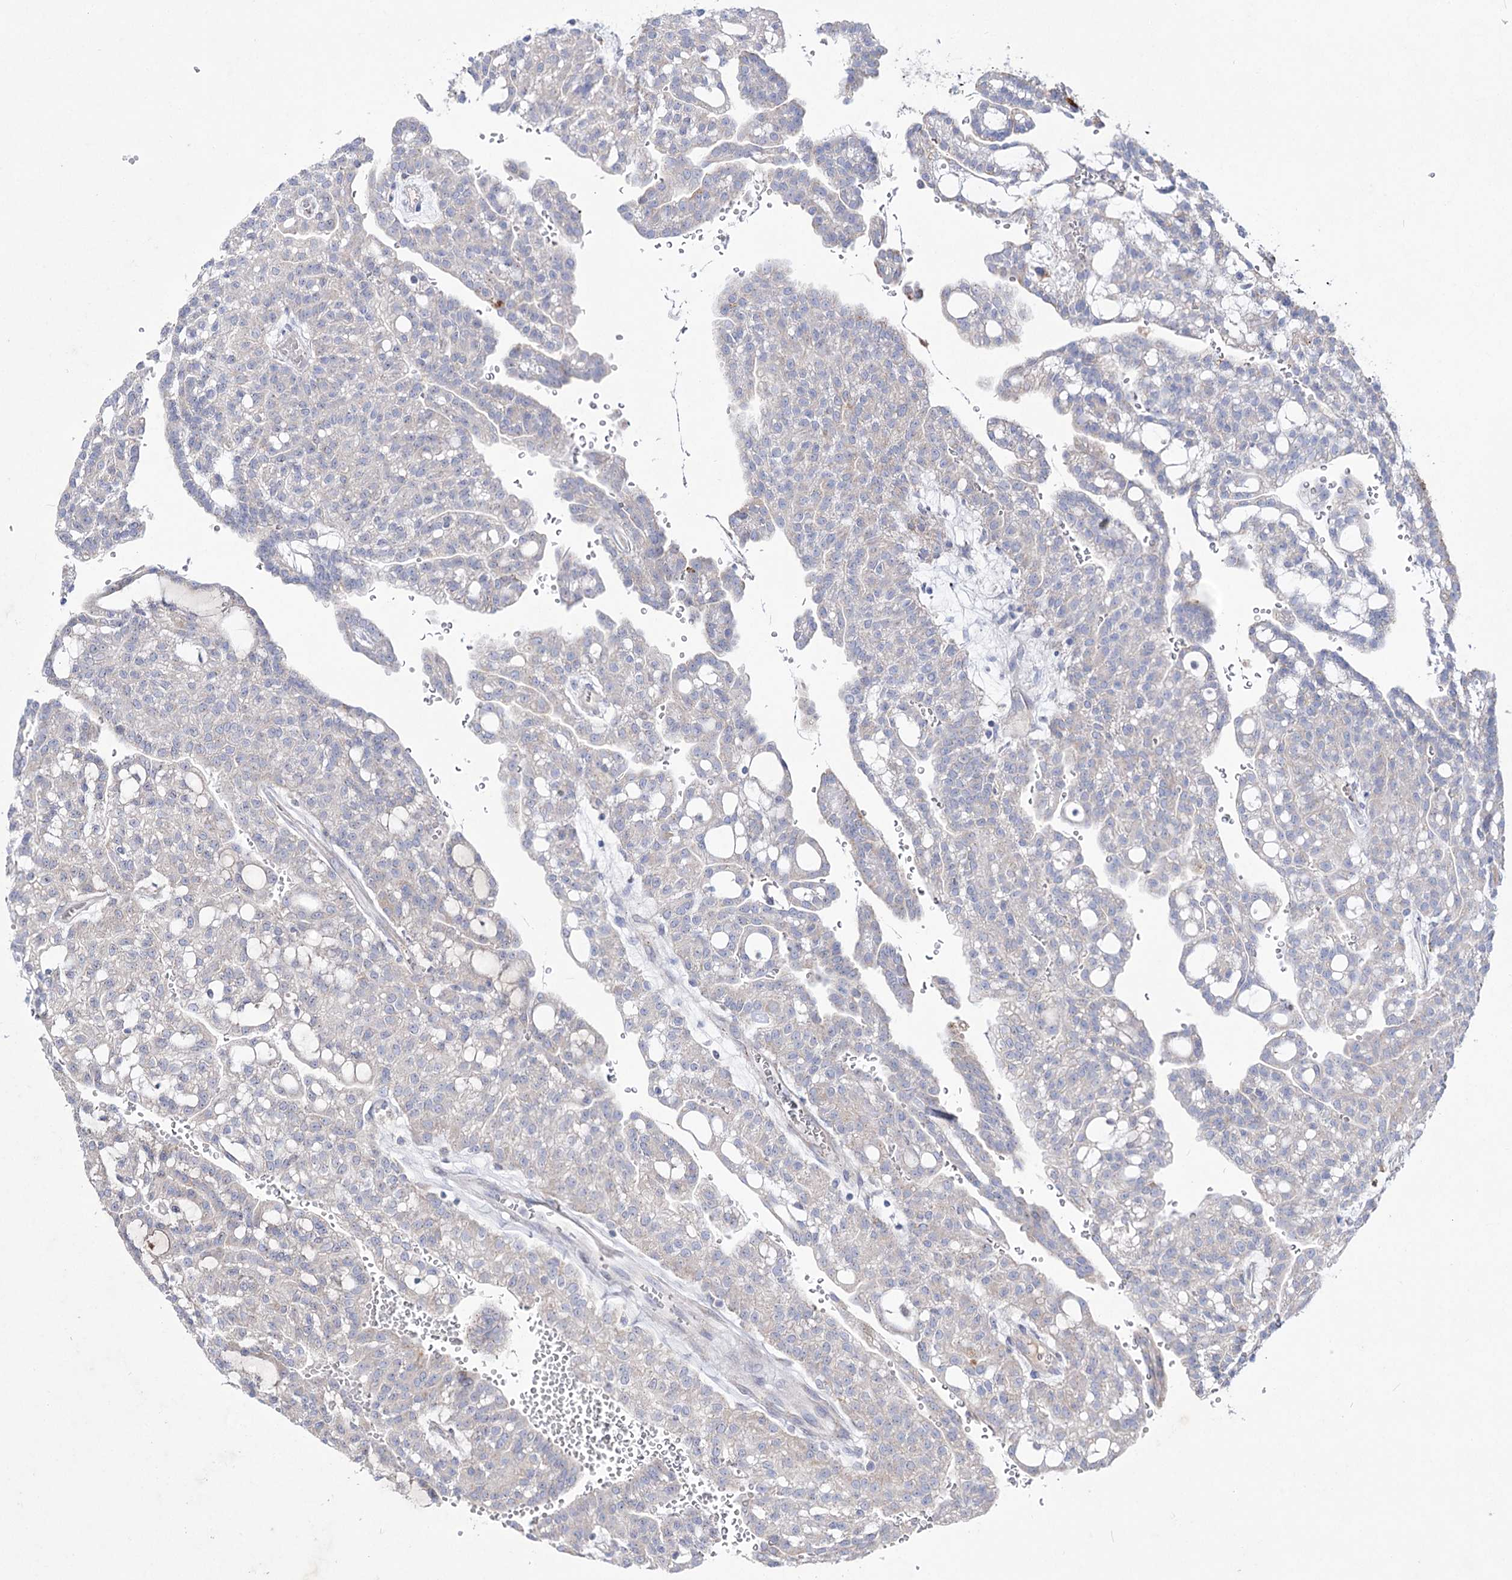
{"staining": {"intensity": "negative", "quantity": "none", "location": "none"}, "tissue": "renal cancer", "cell_type": "Tumor cells", "image_type": "cancer", "snomed": [{"axis": "morphology", "description": "Adenocarcinoma, NOS"}, {"axis": "topography", "description": "Kidney"}], "caption": "Renal adenocarcinoma stained for a protein using immunohistochemistry exhibits no expression tumor cells.", "gene": "NAGLU", "patient": {"sex": "male", "age": 63}}